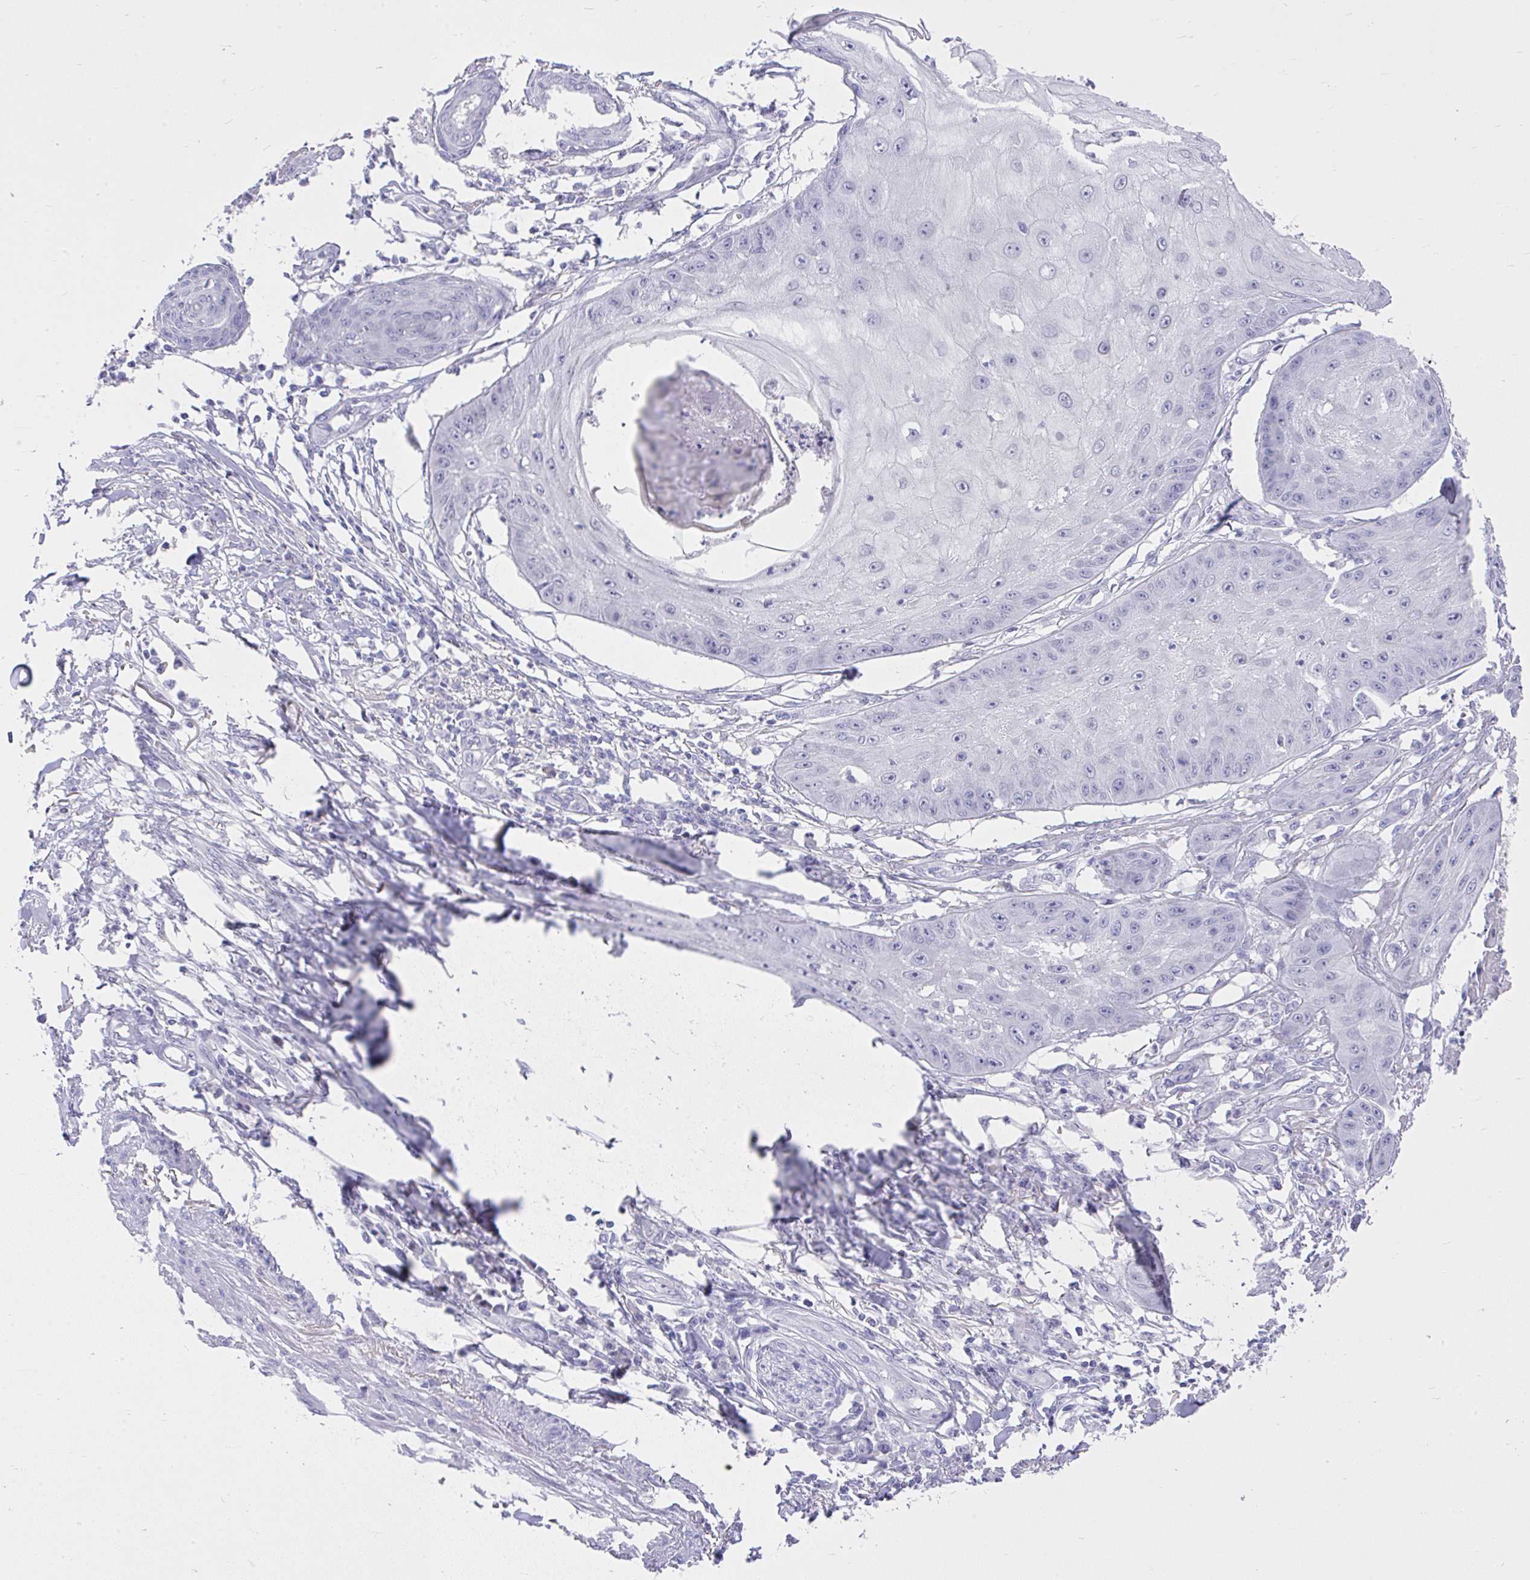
{"staining": {"intensity": "negative", "quantity": "none", "location": "none"}, "tissue": "skin cancer", "cell_type": "Tumor cells", "image_type": "cancer", "snomed": [{"axis": "morphology", "description": "Squamous cell carcinoma, NOS"}, {"axis": "topography", "description": "Skin"}], "caption": "IHC histopathology image of neoplastic tissue: human skin cancer (squamous cell carcinoma) stained with DAB exhibits no significant protein positivity in tumor cells.", "gene": "MS4A12", "patient": {"sex": "male", "age": 70}}